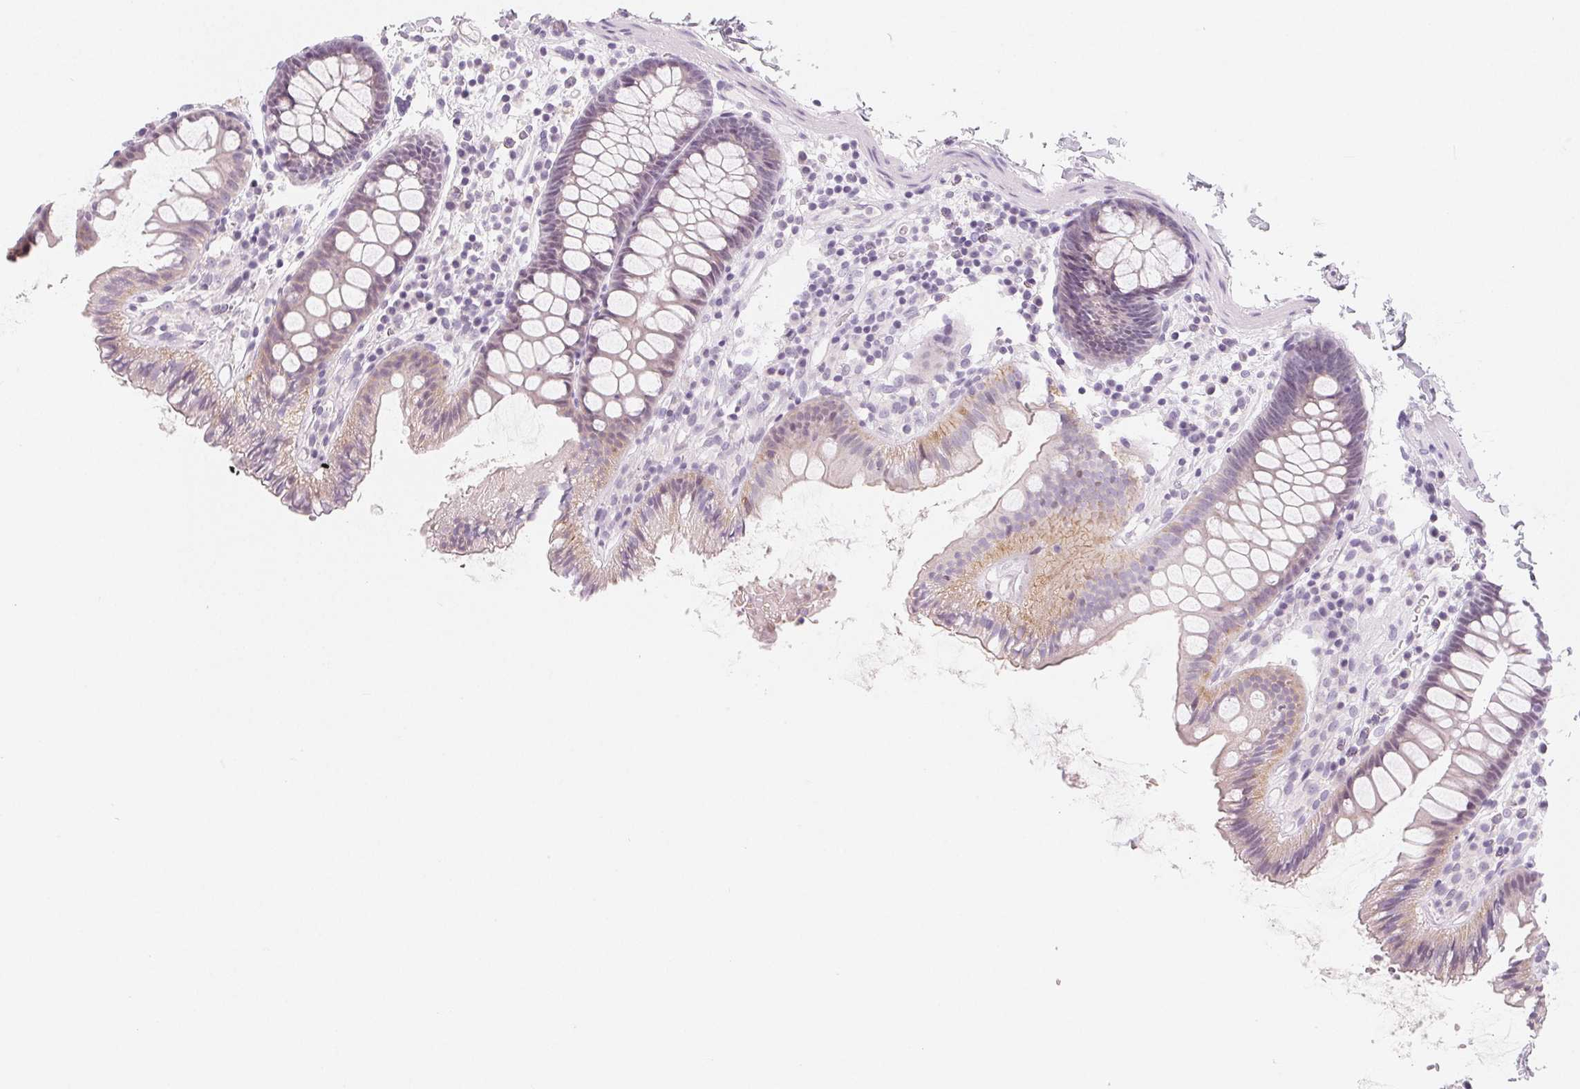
{"staining": {"intensity": "negative", "quantity": "none", "location": "none"}, "tissue": "colon", "cell_type": "Endothelial cells", "image_type": "normal", "snomed": [{"axis": "morphology", "description": "Normal tissue, NOS"}, {"axis": "topography", "description": "Colon"}], "caption": "This is a micrograph of IHC staining of benign colon, which shows no staining in endothelial cells. (DAB immunohistochemistry visualized using brightfield microscopy, high magnification).", "gene": "SH3GL2", "patient": {"sex": "male", "age": 84}}